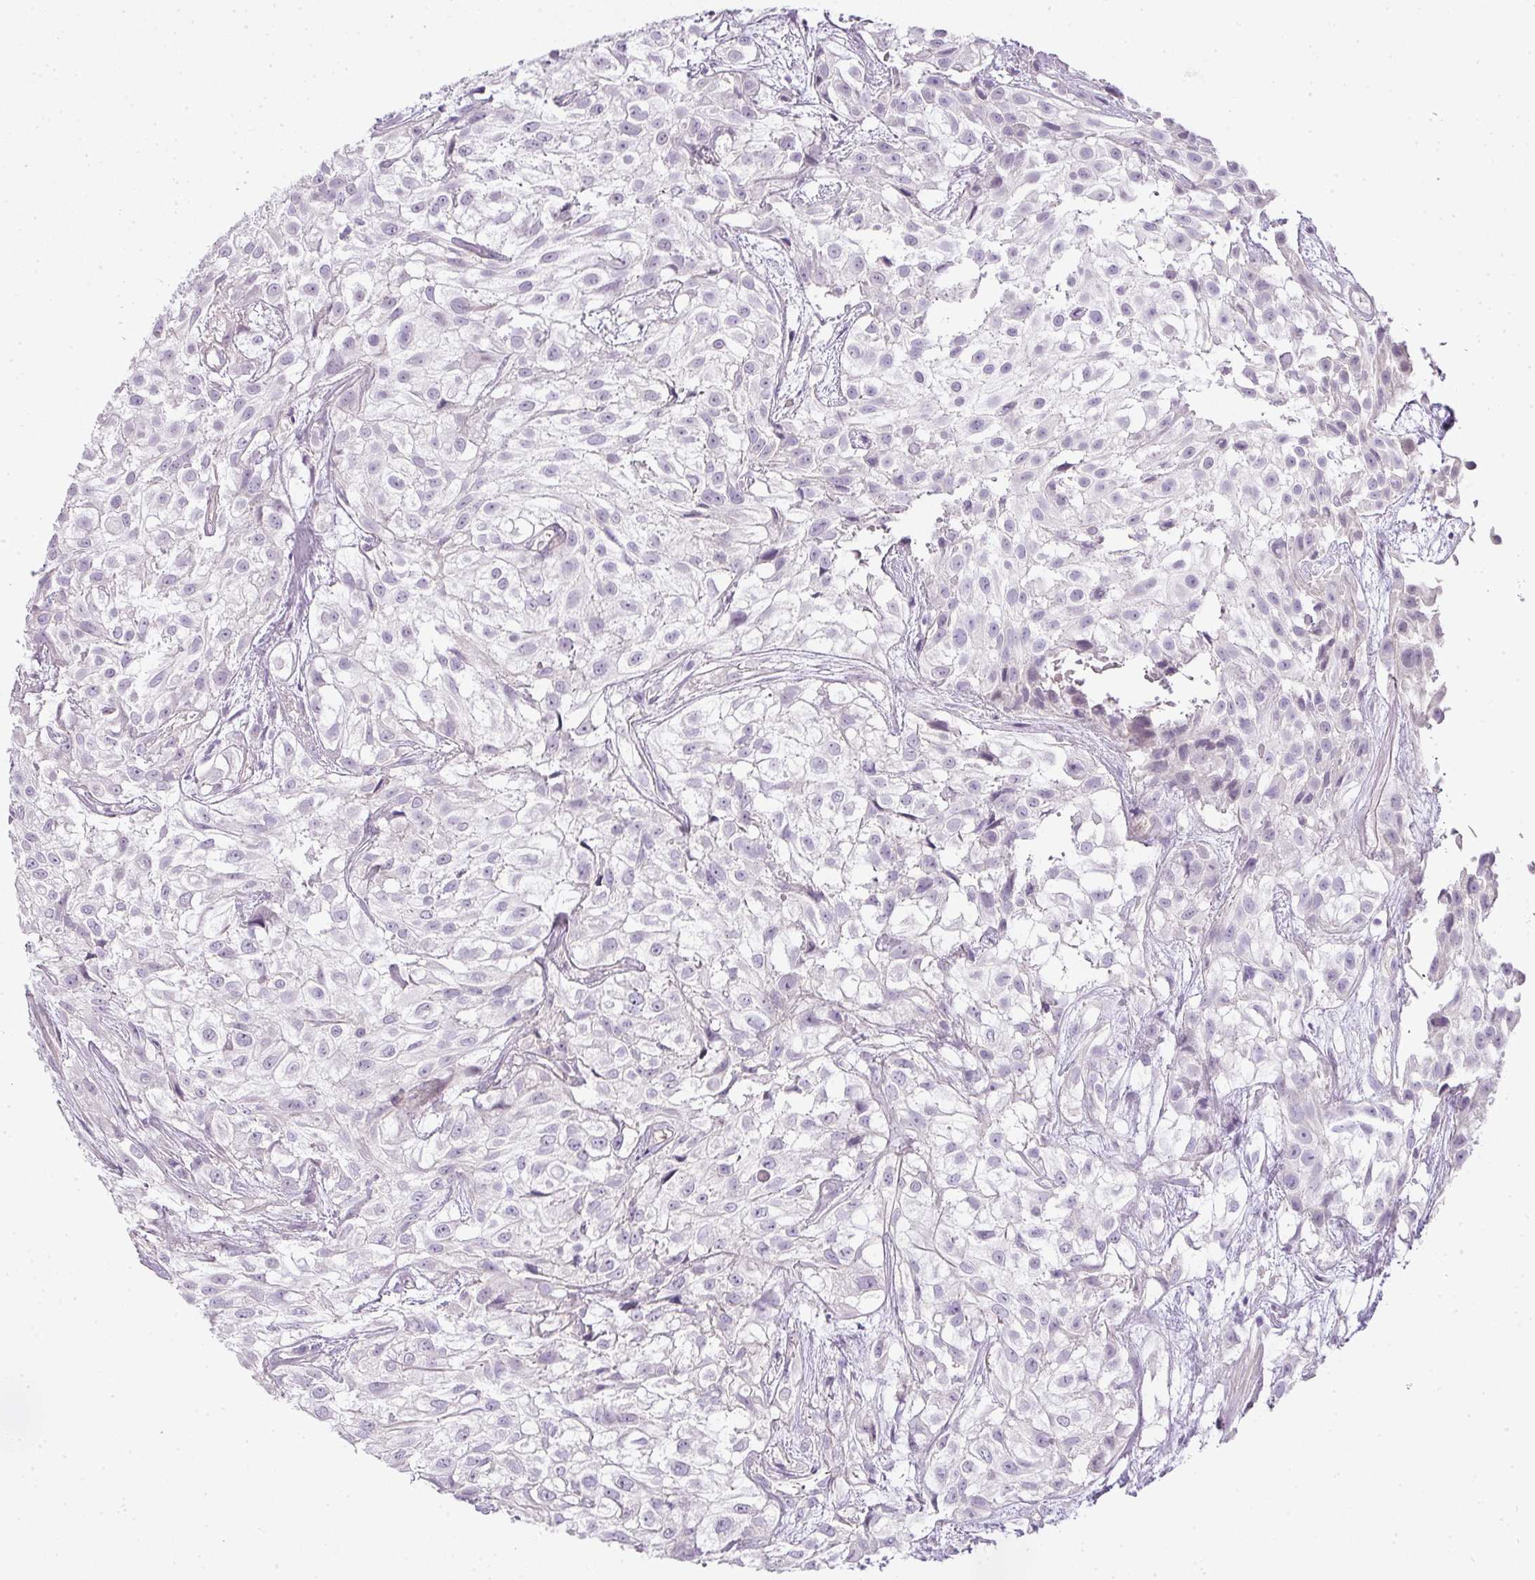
{"staining": {"intensity": "negative", "quantity": "none", "location": "none"}, "tissue": "urothelial cancer", "cell_type": "Tumor cells", "image_type": "cancer", "snomed": [{"axis": "morphology", "description": "Urothelial carcinoma, High grade"}, {"axis": "topography", "description": "Urinary bladder"}], "caption": "IHC of human high-grade urothelial carcinoma reveals no positivity in tumor cells.", "gene": "RAX2", "patient": {"sex": "male", "age": 56}}